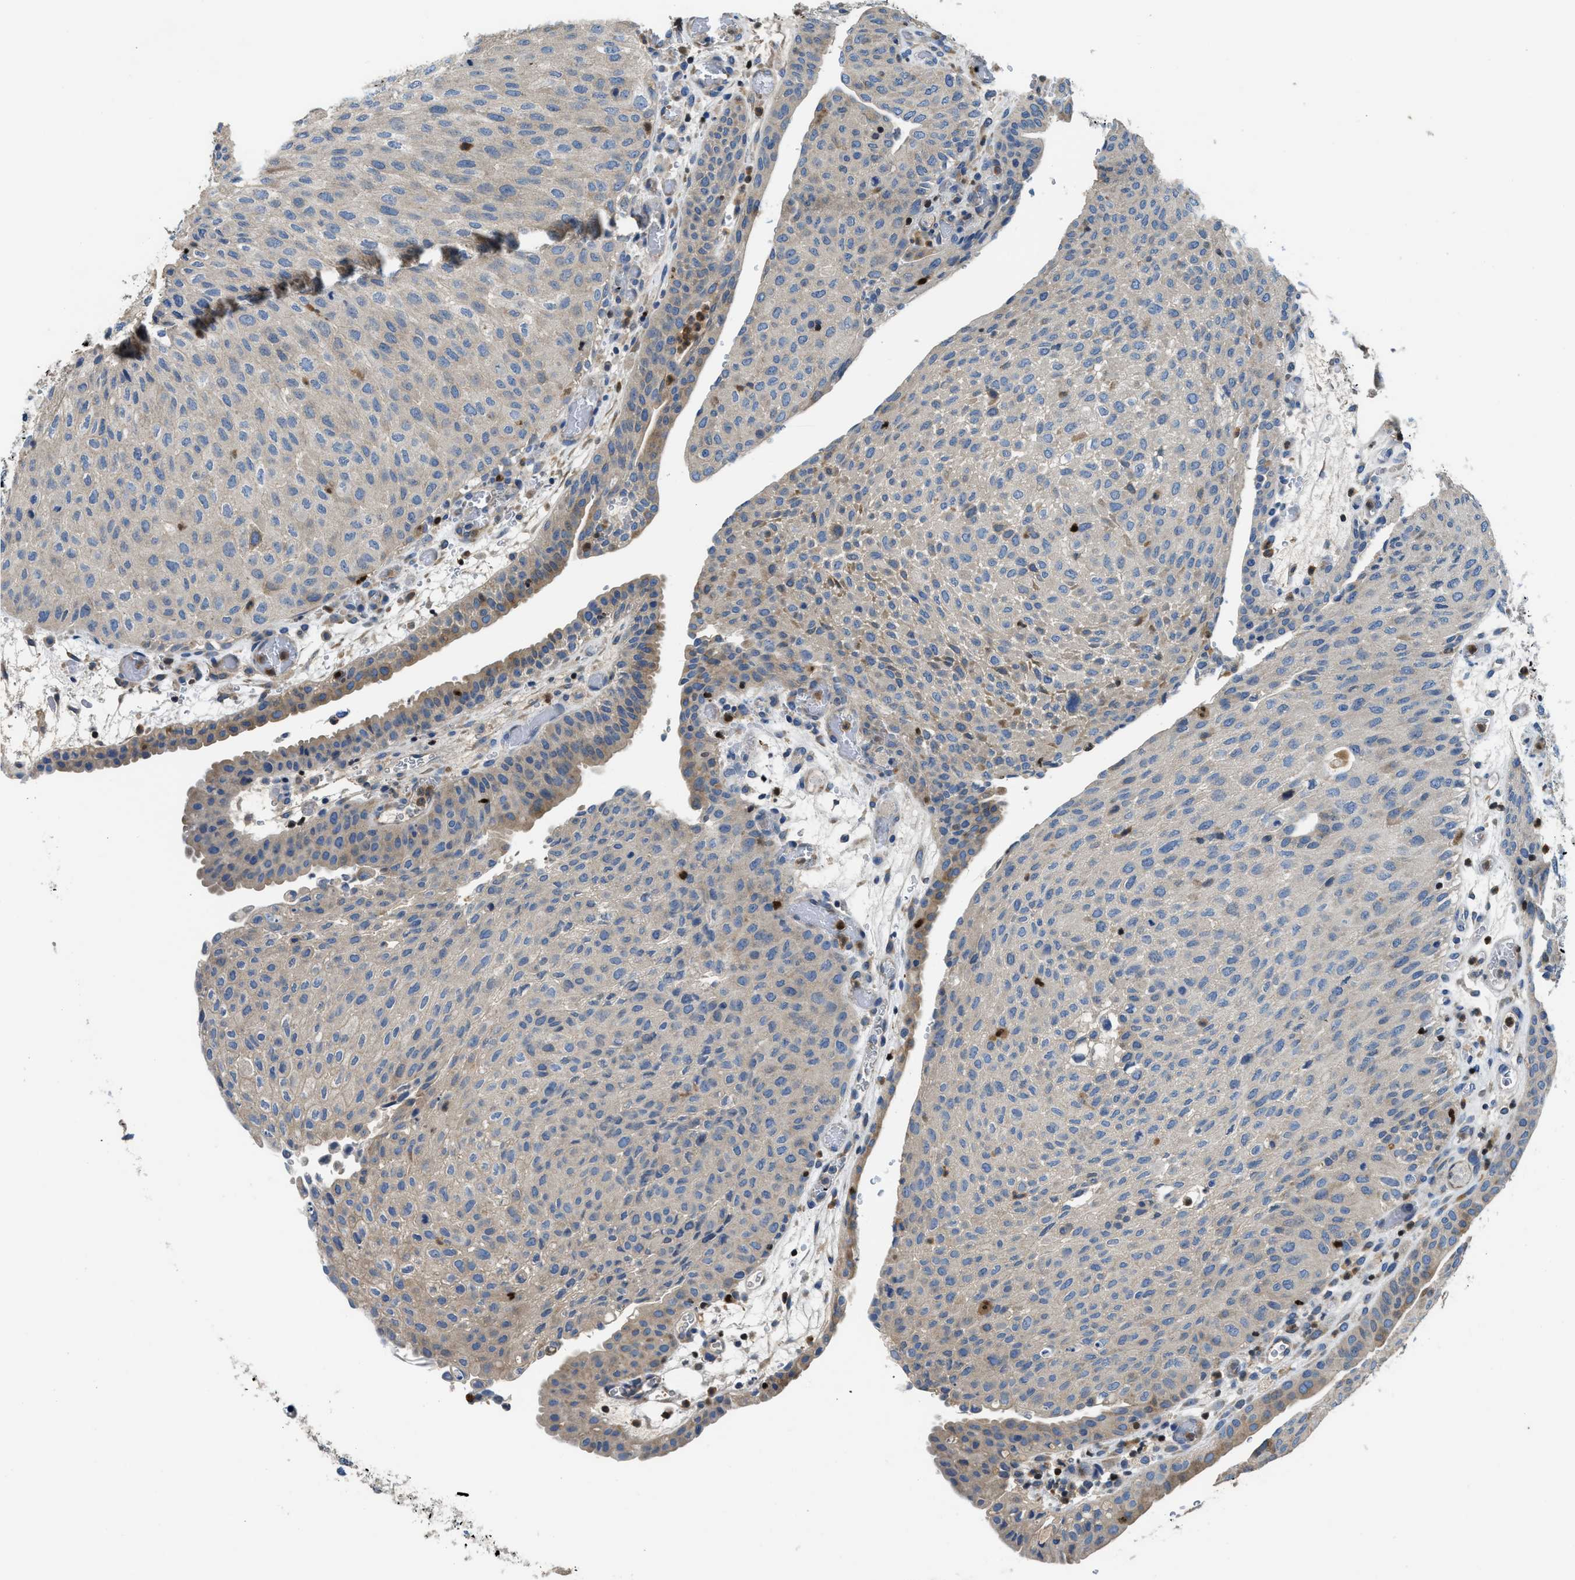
{"staining": {"intensity": "weak", "quantity": "<25%", "location": "cytoplasmic/membranous"}, "tissue": "urothelial cancer", "cell_type": "Tumor cells", "image_type": "cancer", "snomed": [{"axis": "morphology", "description": "Urothelial carcinoma, Low grade"}, {"axis": "morphology", "description": "Urothelial carcinoma, High grade"}, {"axis": "topography", "description": "Urinary bladder"}], "caption": "Urothelial carcinoma (low-grade) was stained to show a protein in brown. There is no significant staining in tumor cells.", "gene": "TOX", "patient": {"sex": "male", "age": 35}}